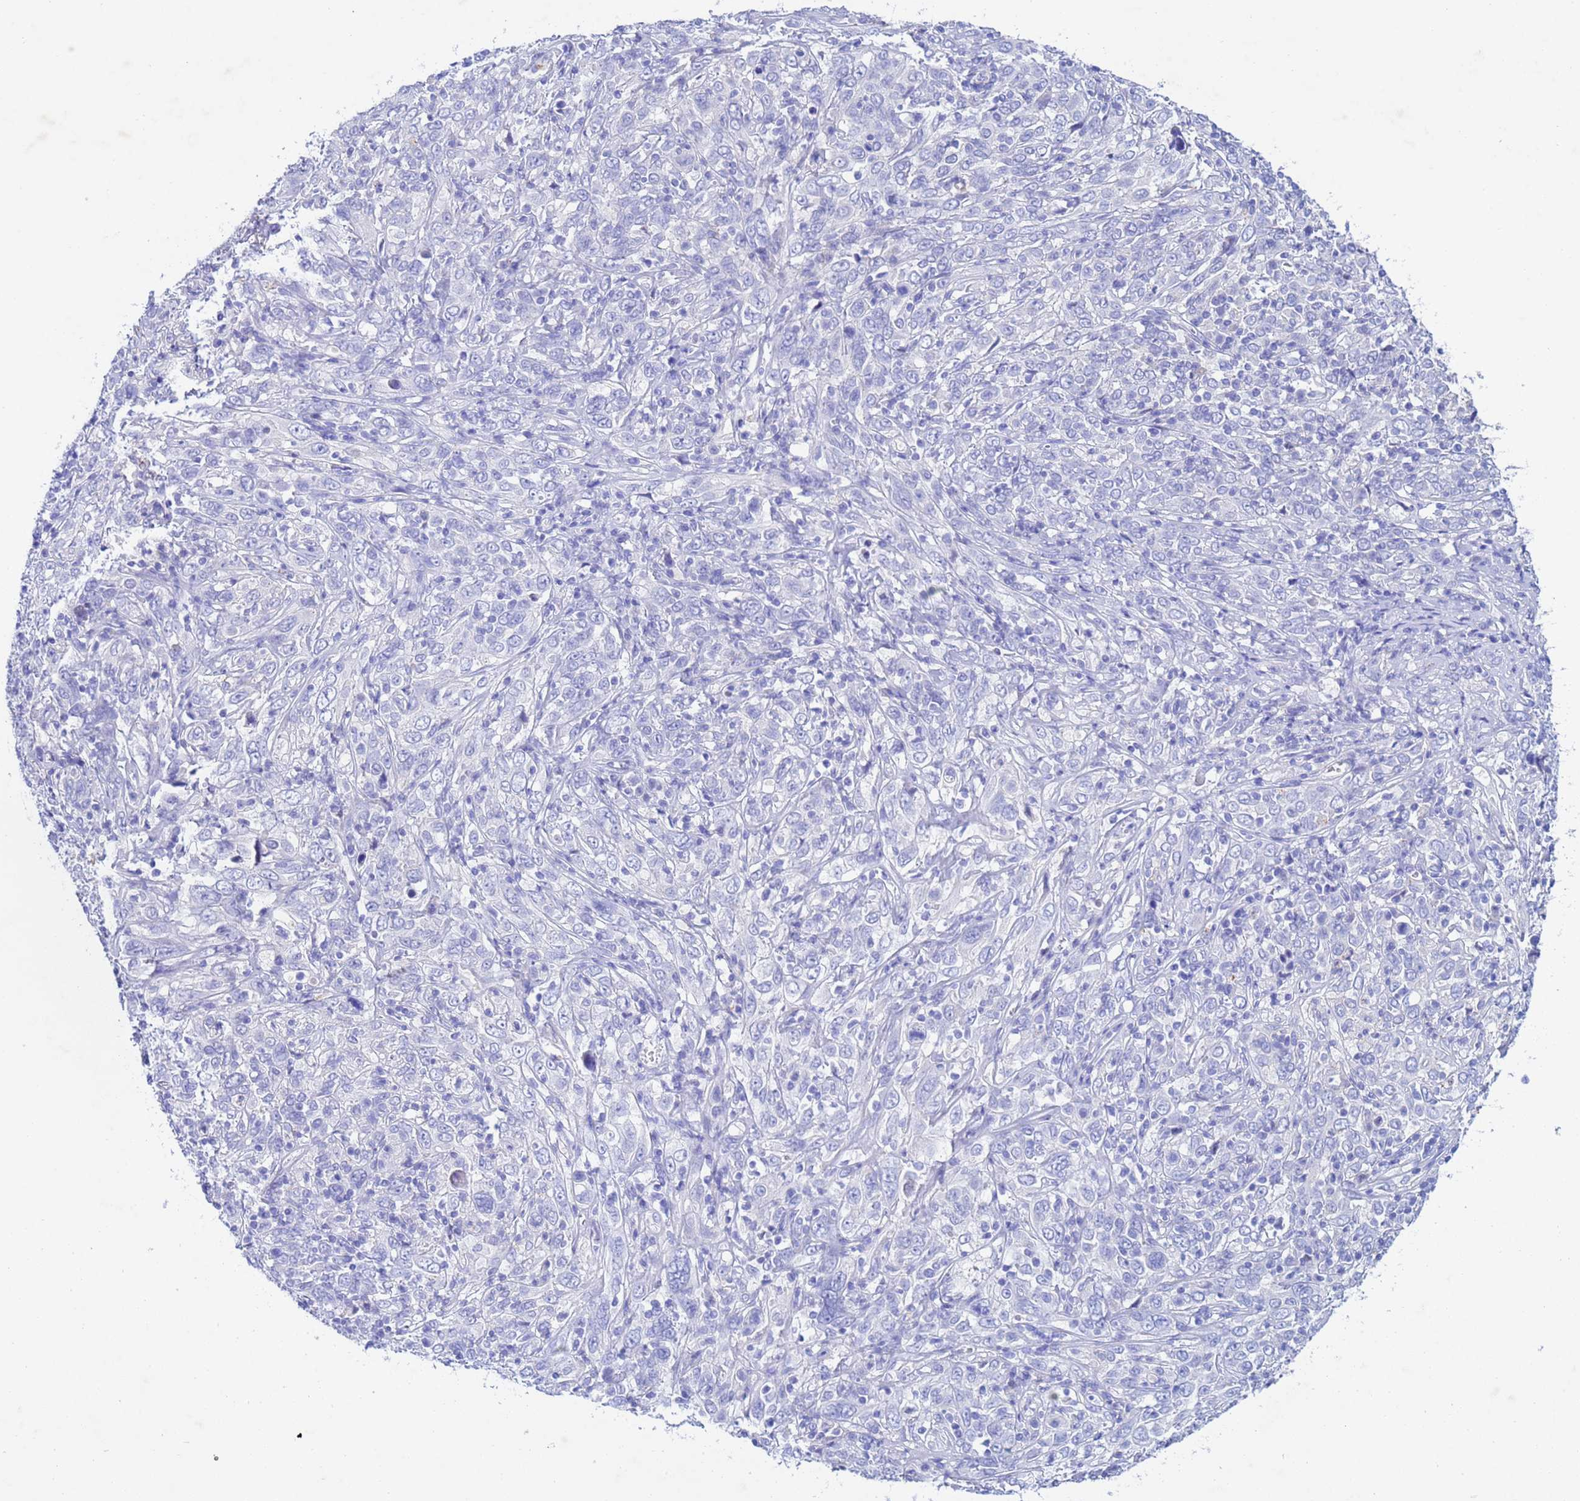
{"staining": {"intensity": "negative", "quantity": "none", "location": "none"}, "tissue": "cervical cancer", "cell_type": "Tumor cells", "image_type": "cancer", "snomed": [{"axis": "morphology", "description": "Squamous cell carcinoma, NOS"}, {"axis": "topography", "description": "Cervix"}], "caption": "Immunohistochemical staining of cervical squamous cell carcinoma displays no significant expression in tumor cells.", "gene": "CSTB", "patient": {"sex": "female", "age": 46}}